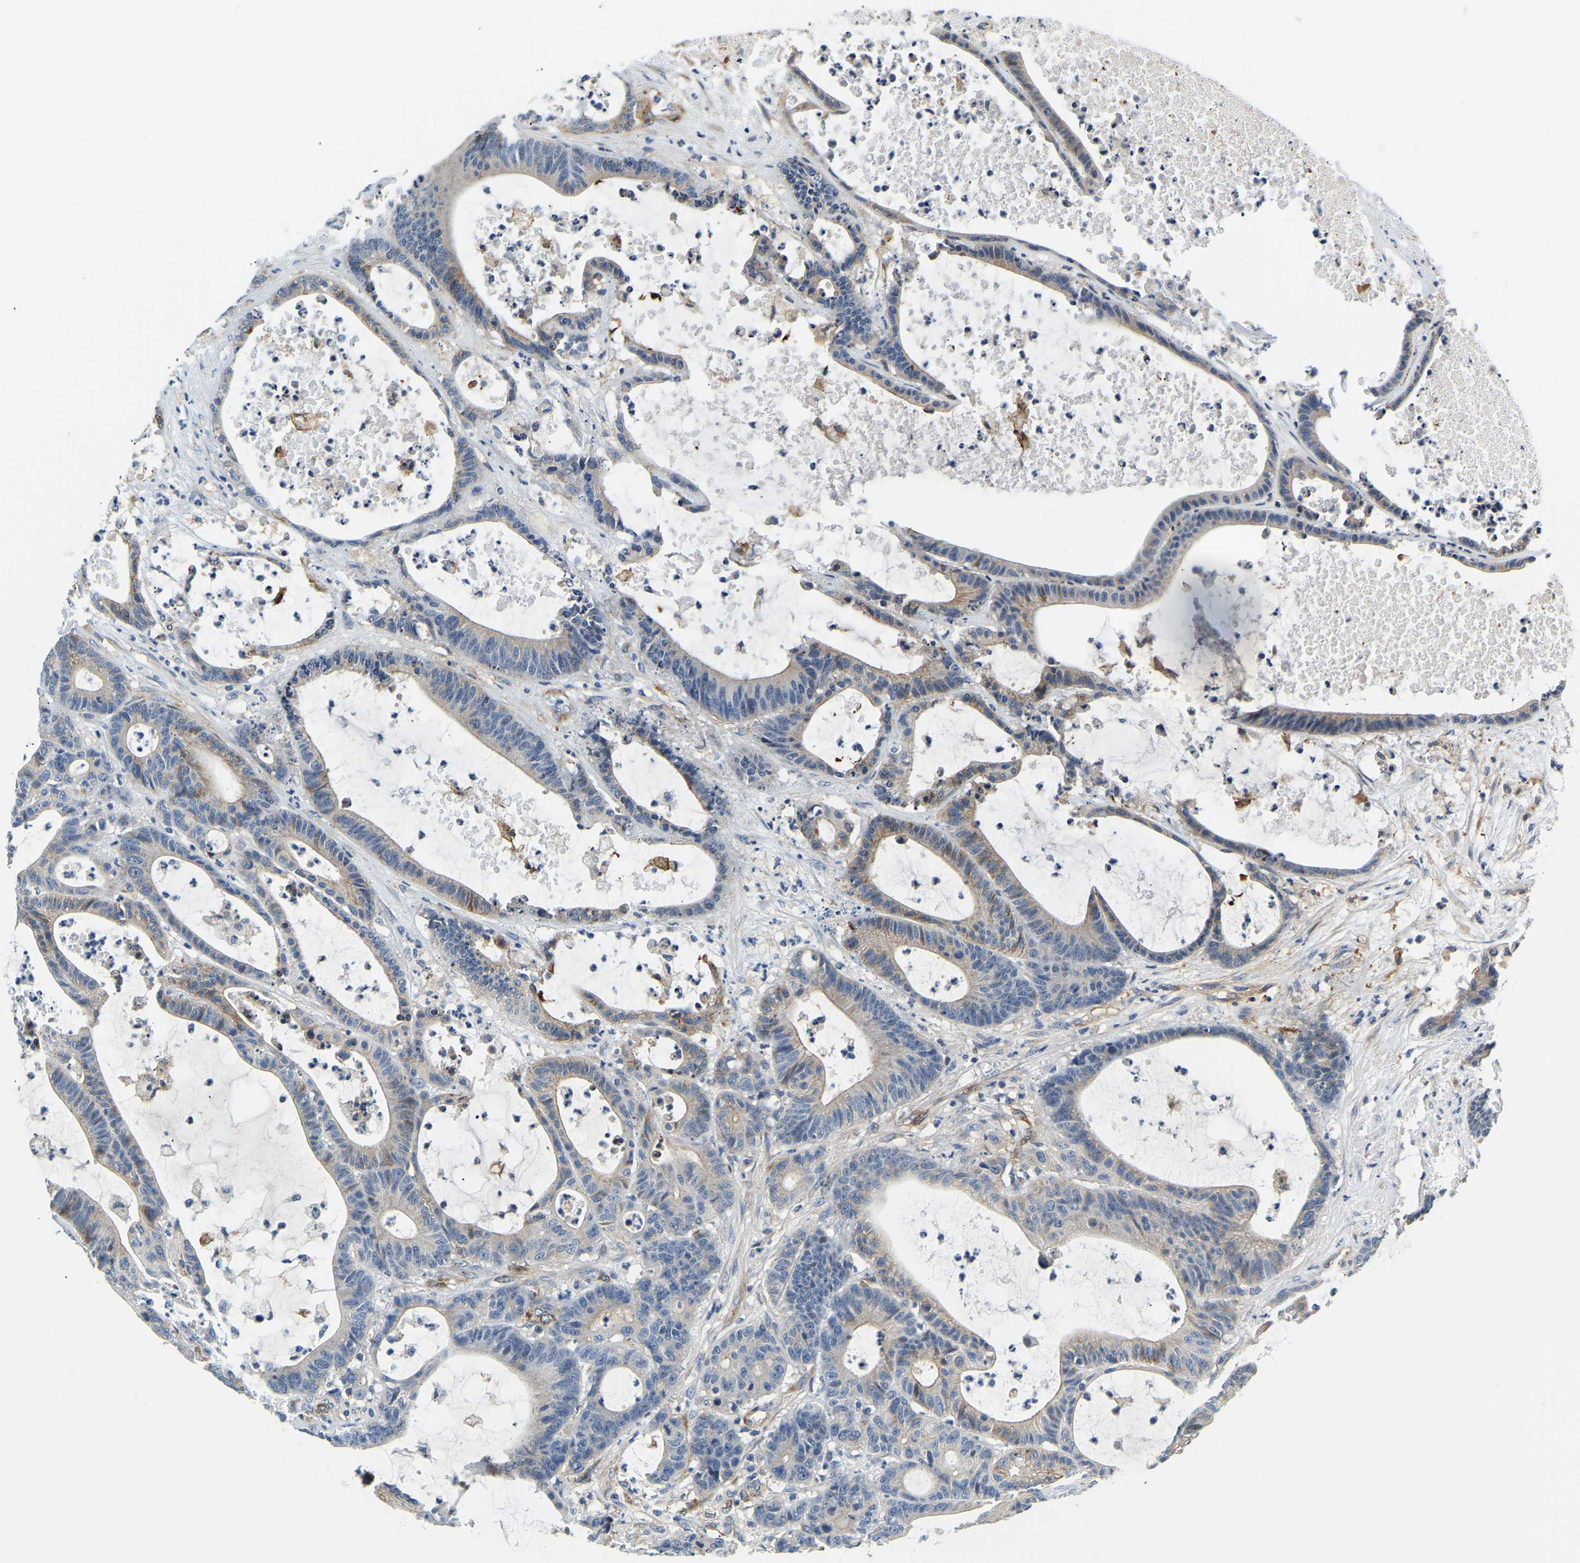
{"staining": {"intensity": "weak", "quantity": "<25%", "location": "cytoplasmic/membranous"}, "tissue": "colorectal cancer", "cell_type": "Tumor cells", "image_type": "cancer", "snomed": [{"axis": "morphology", "description": "Adenocarcinoma, NOS"}, {"axis": "topography", "description": "Colon"}], "caption": "This photomicrograph is of colorectal adenocarcinoma stained with IHC to label a protein in brown with the nuclei are counter-stained blue. There is no staining in tumor cells. (DAB (3,3'-diaminobenzidine) immunohistochemistry (IHC) with hematoxylin counter stain).", "gene": "LIAS", "patient": {"sex": "female", "age": 84}}